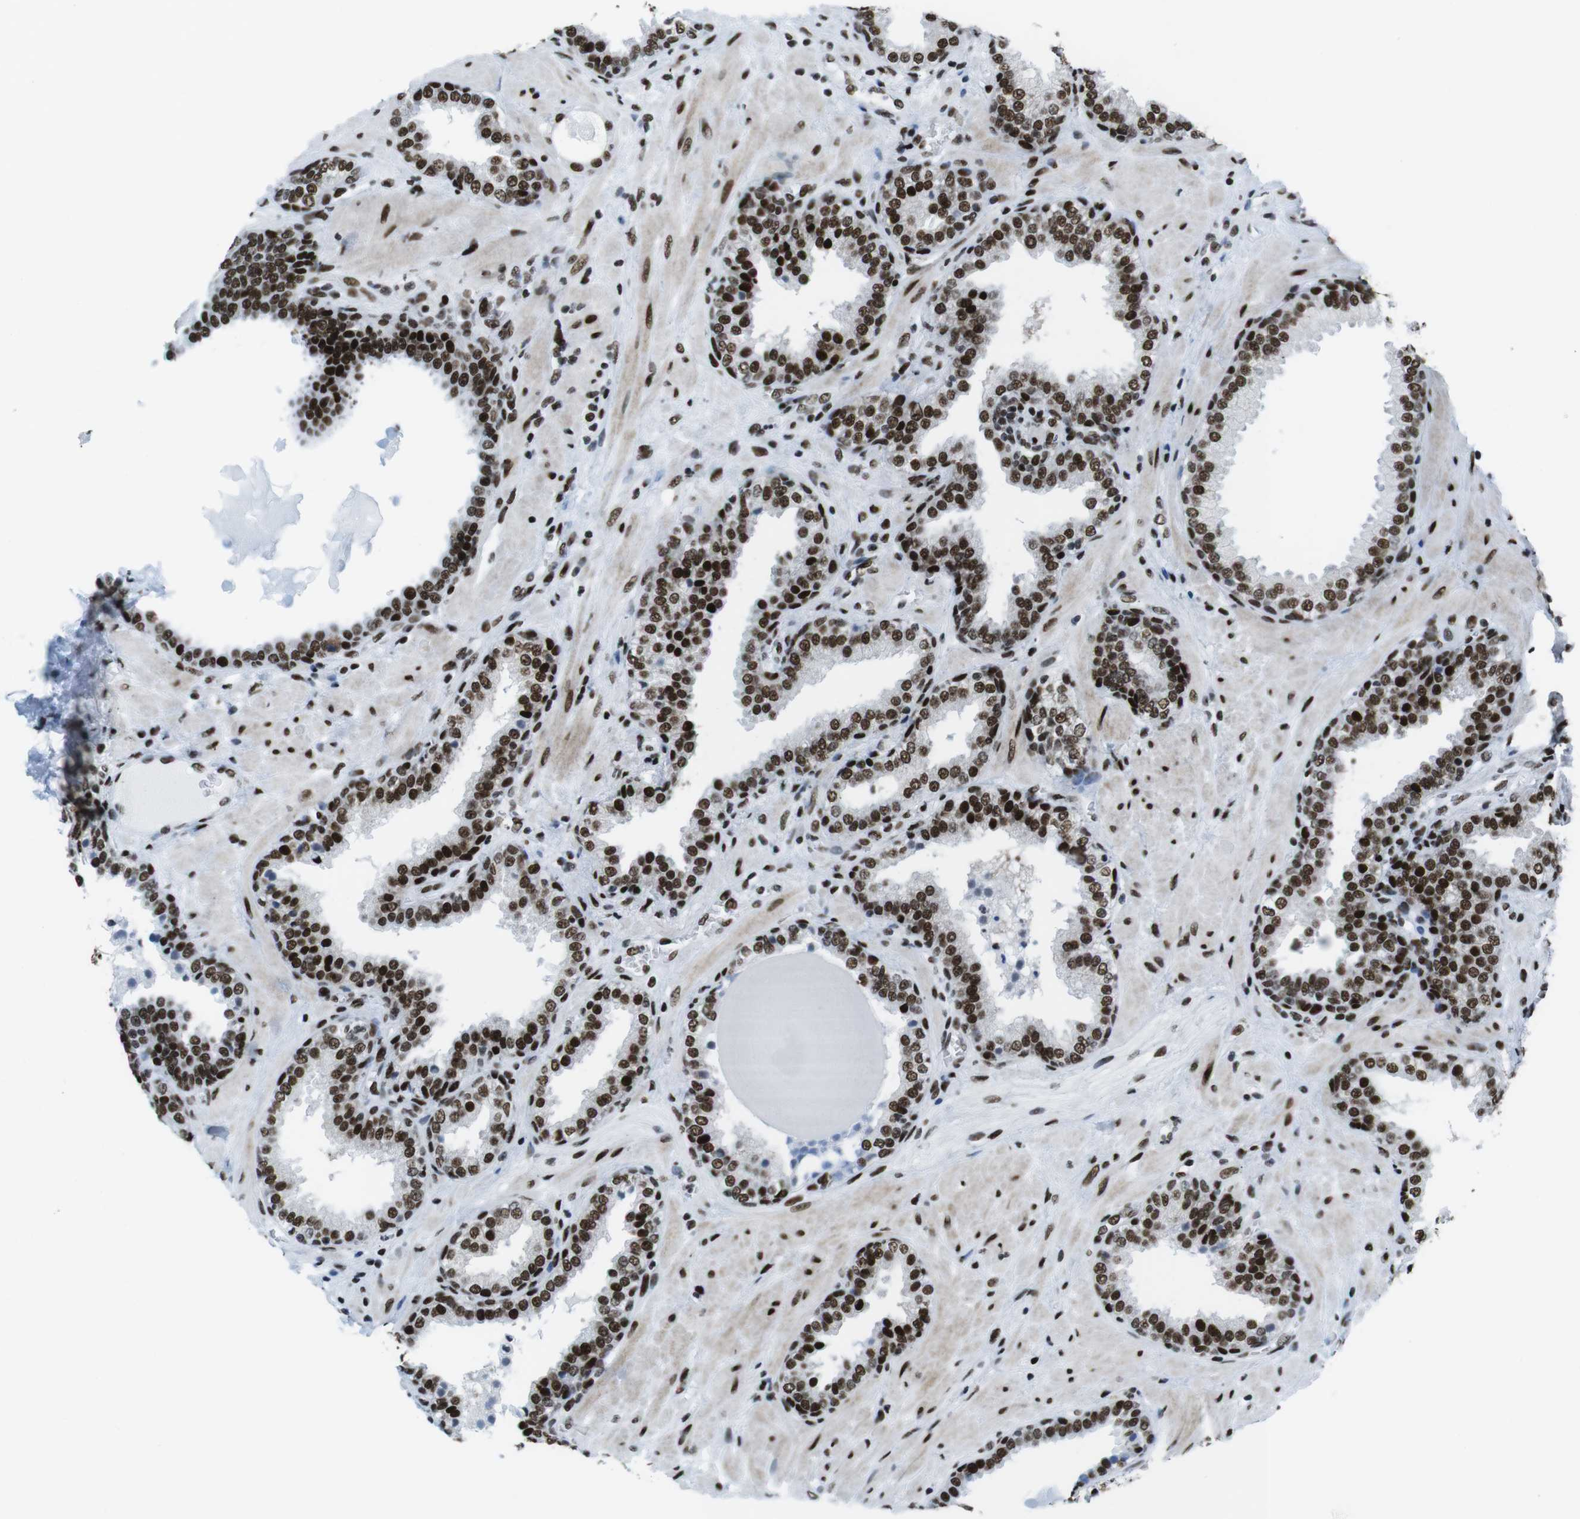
{"staining": {"intensity": "strong", "quantity": ">75%", "location": "nuclear"}, "tissue": "prostate", "cell_type": "Glandular cells", "image_type": "normal", "snomed": [{"axis": "morphology", "description": "Normal tissue, NOS"}, {"axis": "topography", "description": "Prostate"}], "caption": "Protein expression analysis of normal human prostate reveals strong nuclear expression in approximately >75% of glandular cells.", "gene": "CITED2", "patient": {"sex": "male", "age": 51}}